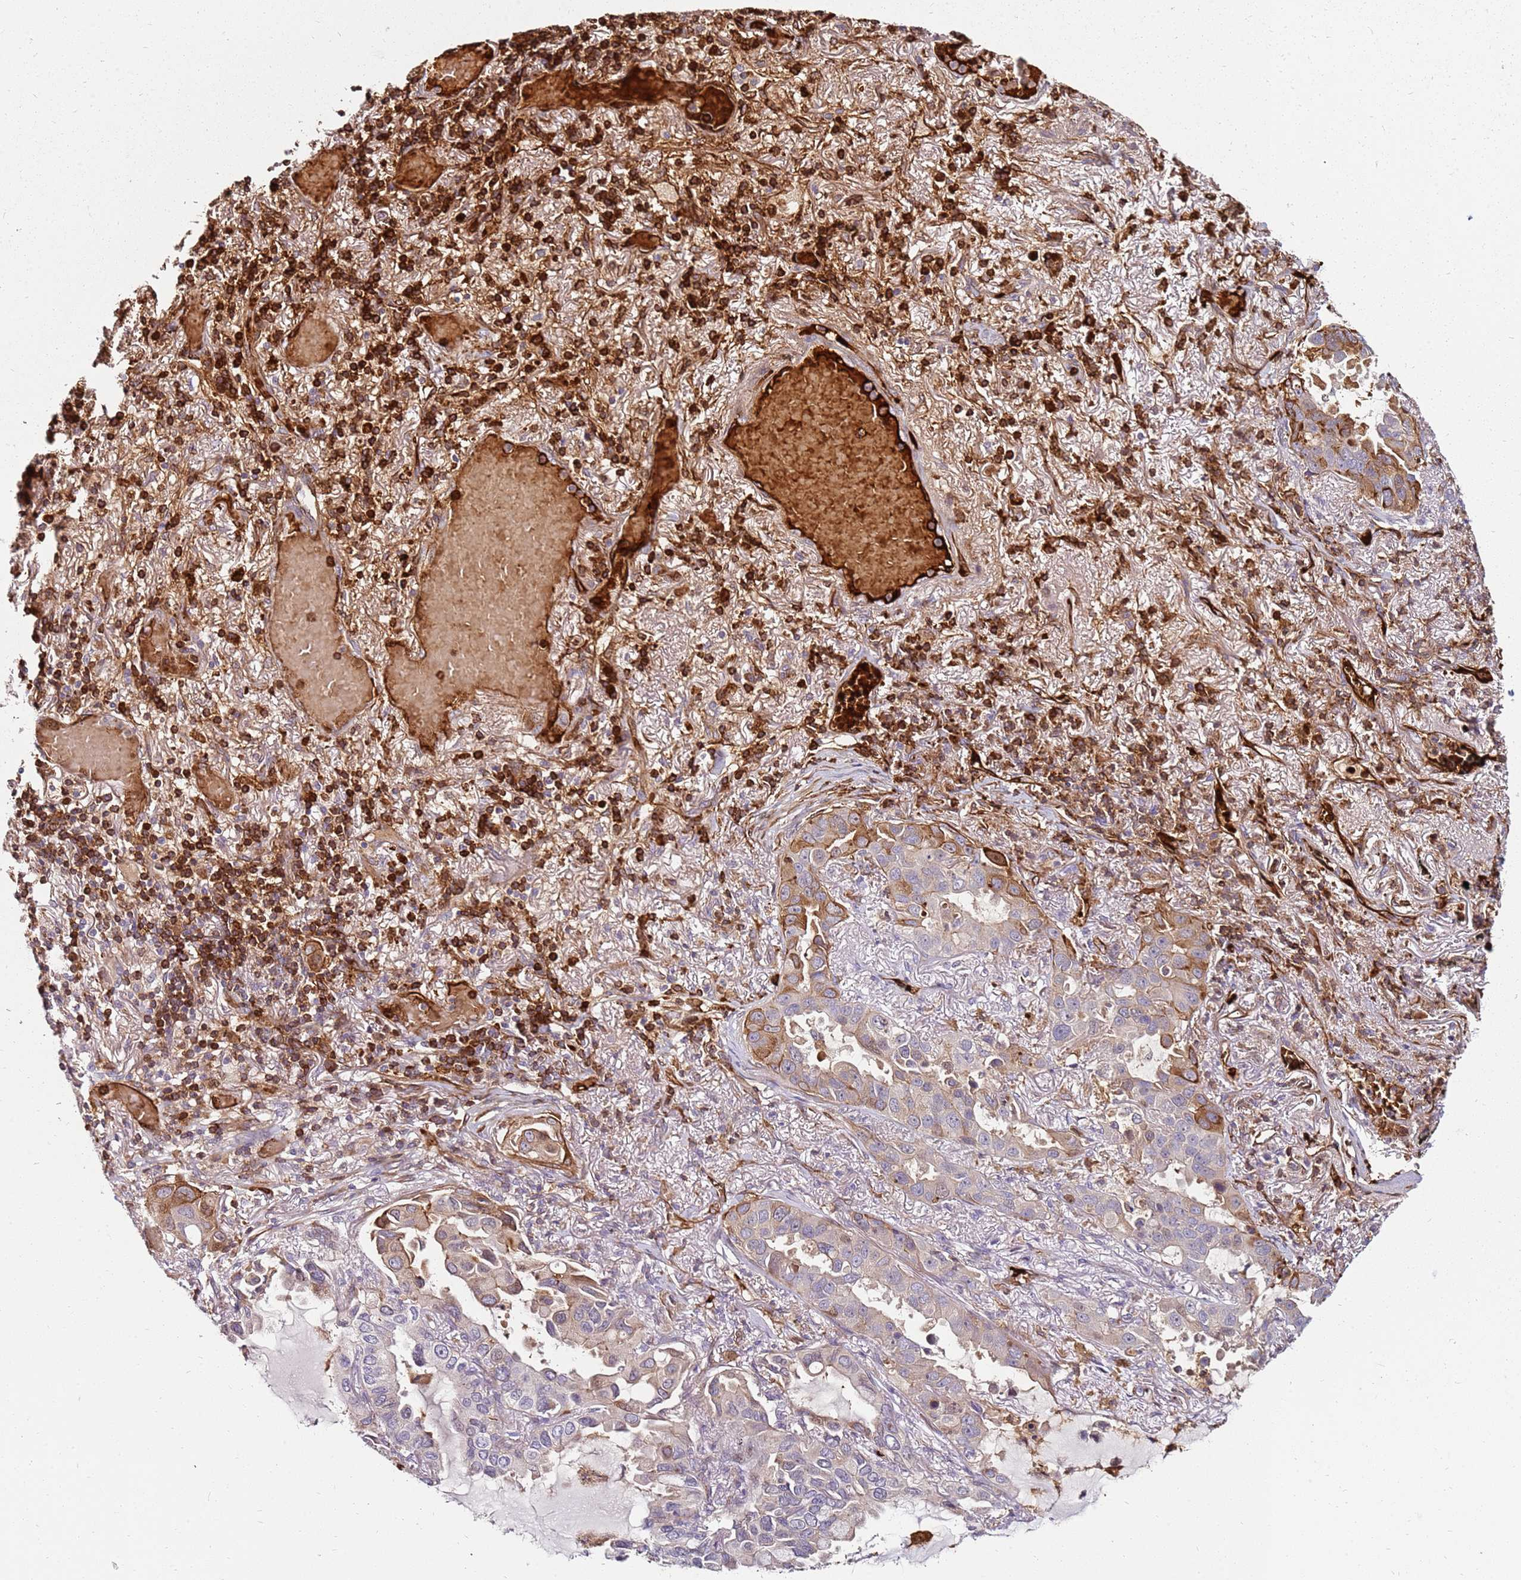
{"staining": {"intensity": "moderate", "quantity": "<25%", "location": "cytoplasmic/membranous"}, "tissue": "lung cancer", "cell_type": "Tumor cells", "image_type": "cancer", "snomed": [{"axis": "morphology", "description": "Adenocarcinoma, NOS"}, {"axis": "topography", "description": "Lung"}], "caption": "Immunohistochemical staining of lung adenocarcinoma reveals moderate cytoplasmic/membranous protein positivity in approximately <25% of tumor cells.", "gene": "RNF11", "patient": {"sex": "male", "age": 64}}